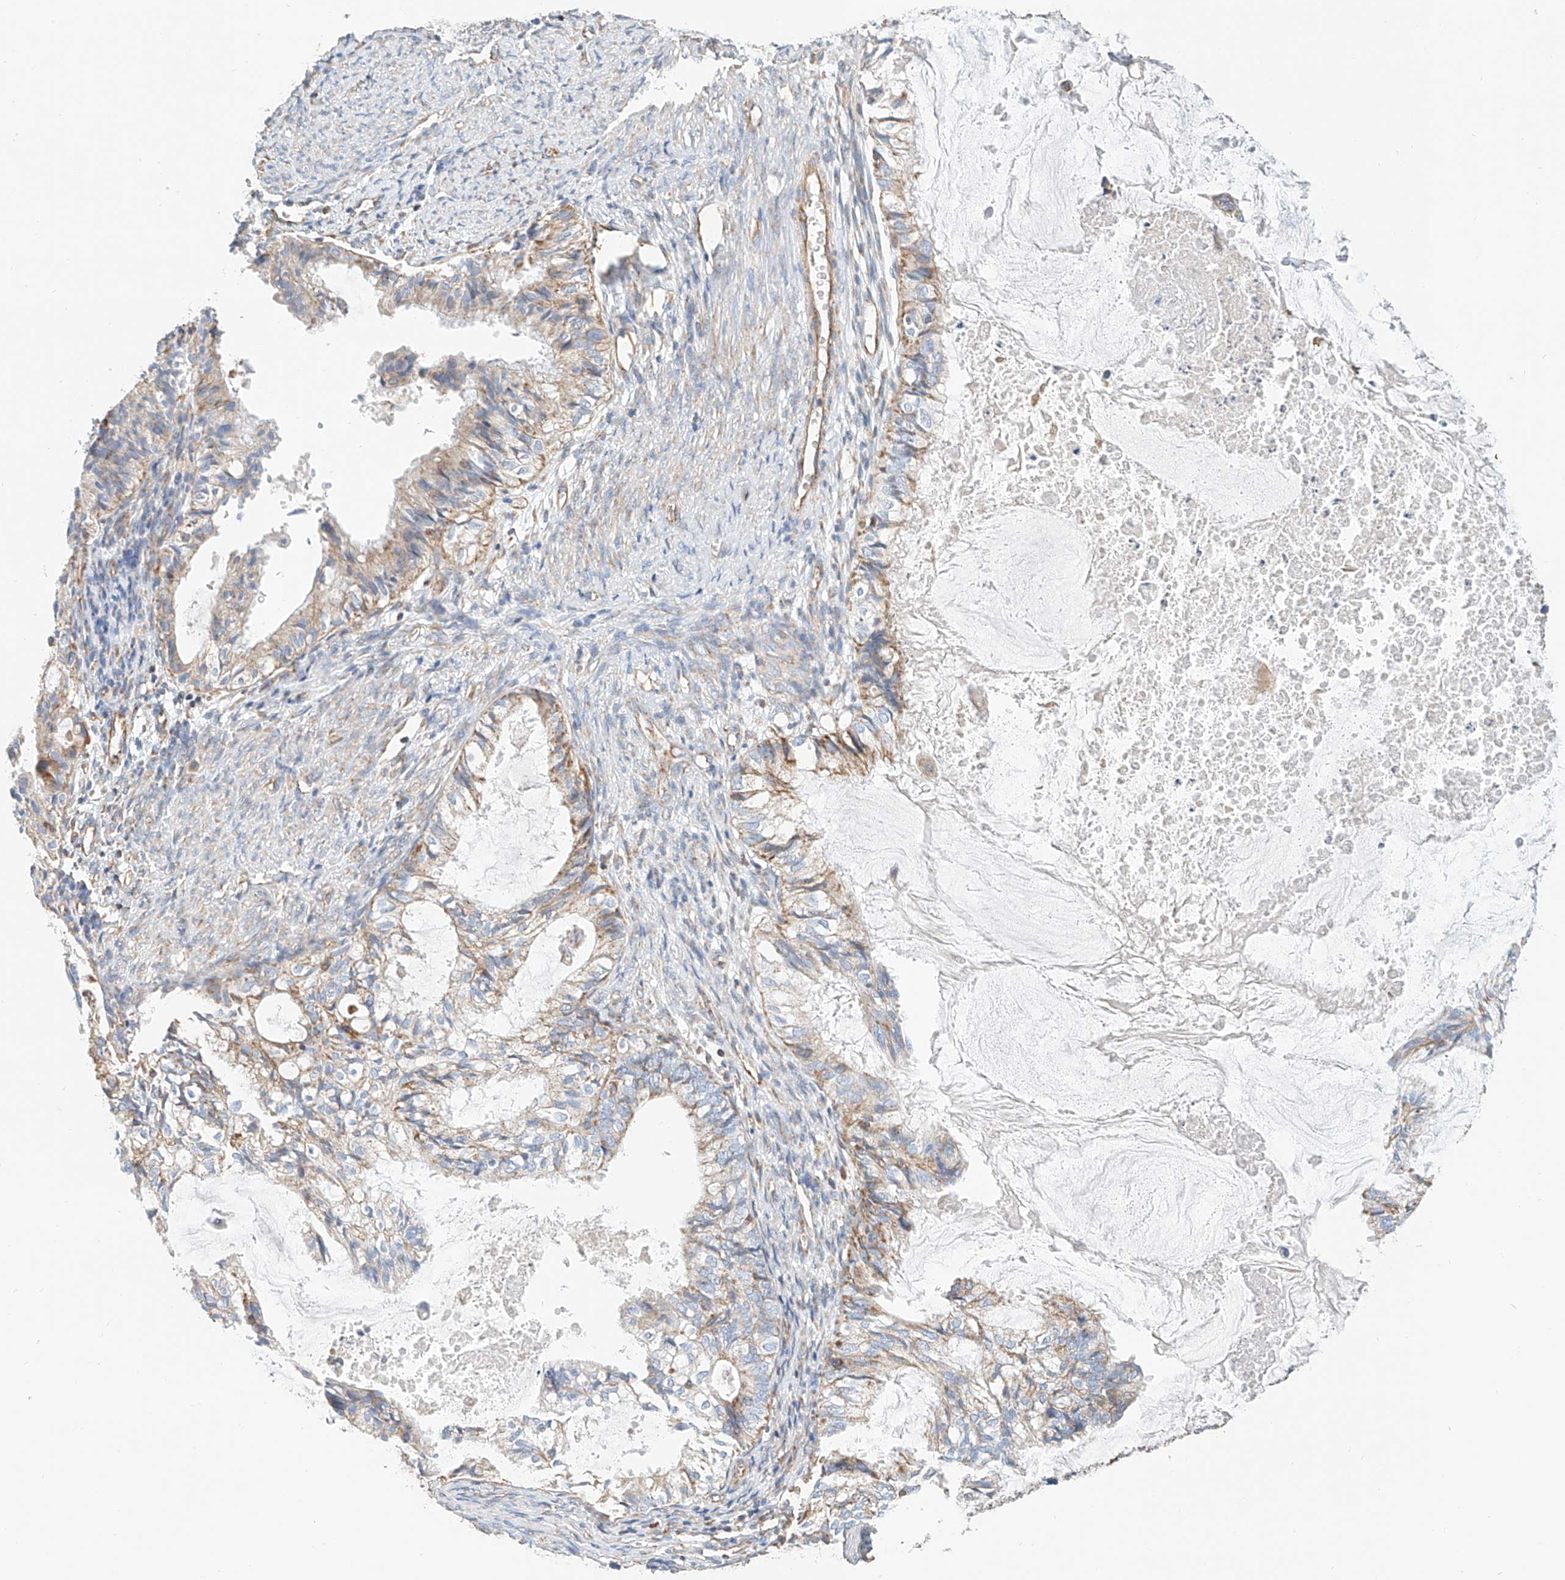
{"staining": {"intensity": "weak", "quantity": "25%-75%", "location": "cytoplasmic/membranous"}, "tissue": "cervical cancer", "cell_type": "Tumor cells", "image_type": "cancer", "snomed": [{"axis": "morphology", "description": "Normal tissue, NOS"}, {"axis": "morphology", "description": "Adenocarcinoma, NOS"}, {"axis": "topography", "description": "Cervix"}, {"axis": "topography", "description": "Endometrium"}], "caption": "Immunohistochemical staining of cervical adenocarcinoma exhibits low levels of weak cytoplasmic/membranous expression in approximately 25%-75% of tumor cells.", "gene": "NDUFV3", "patient": {"sex": "female", "age": 86}}